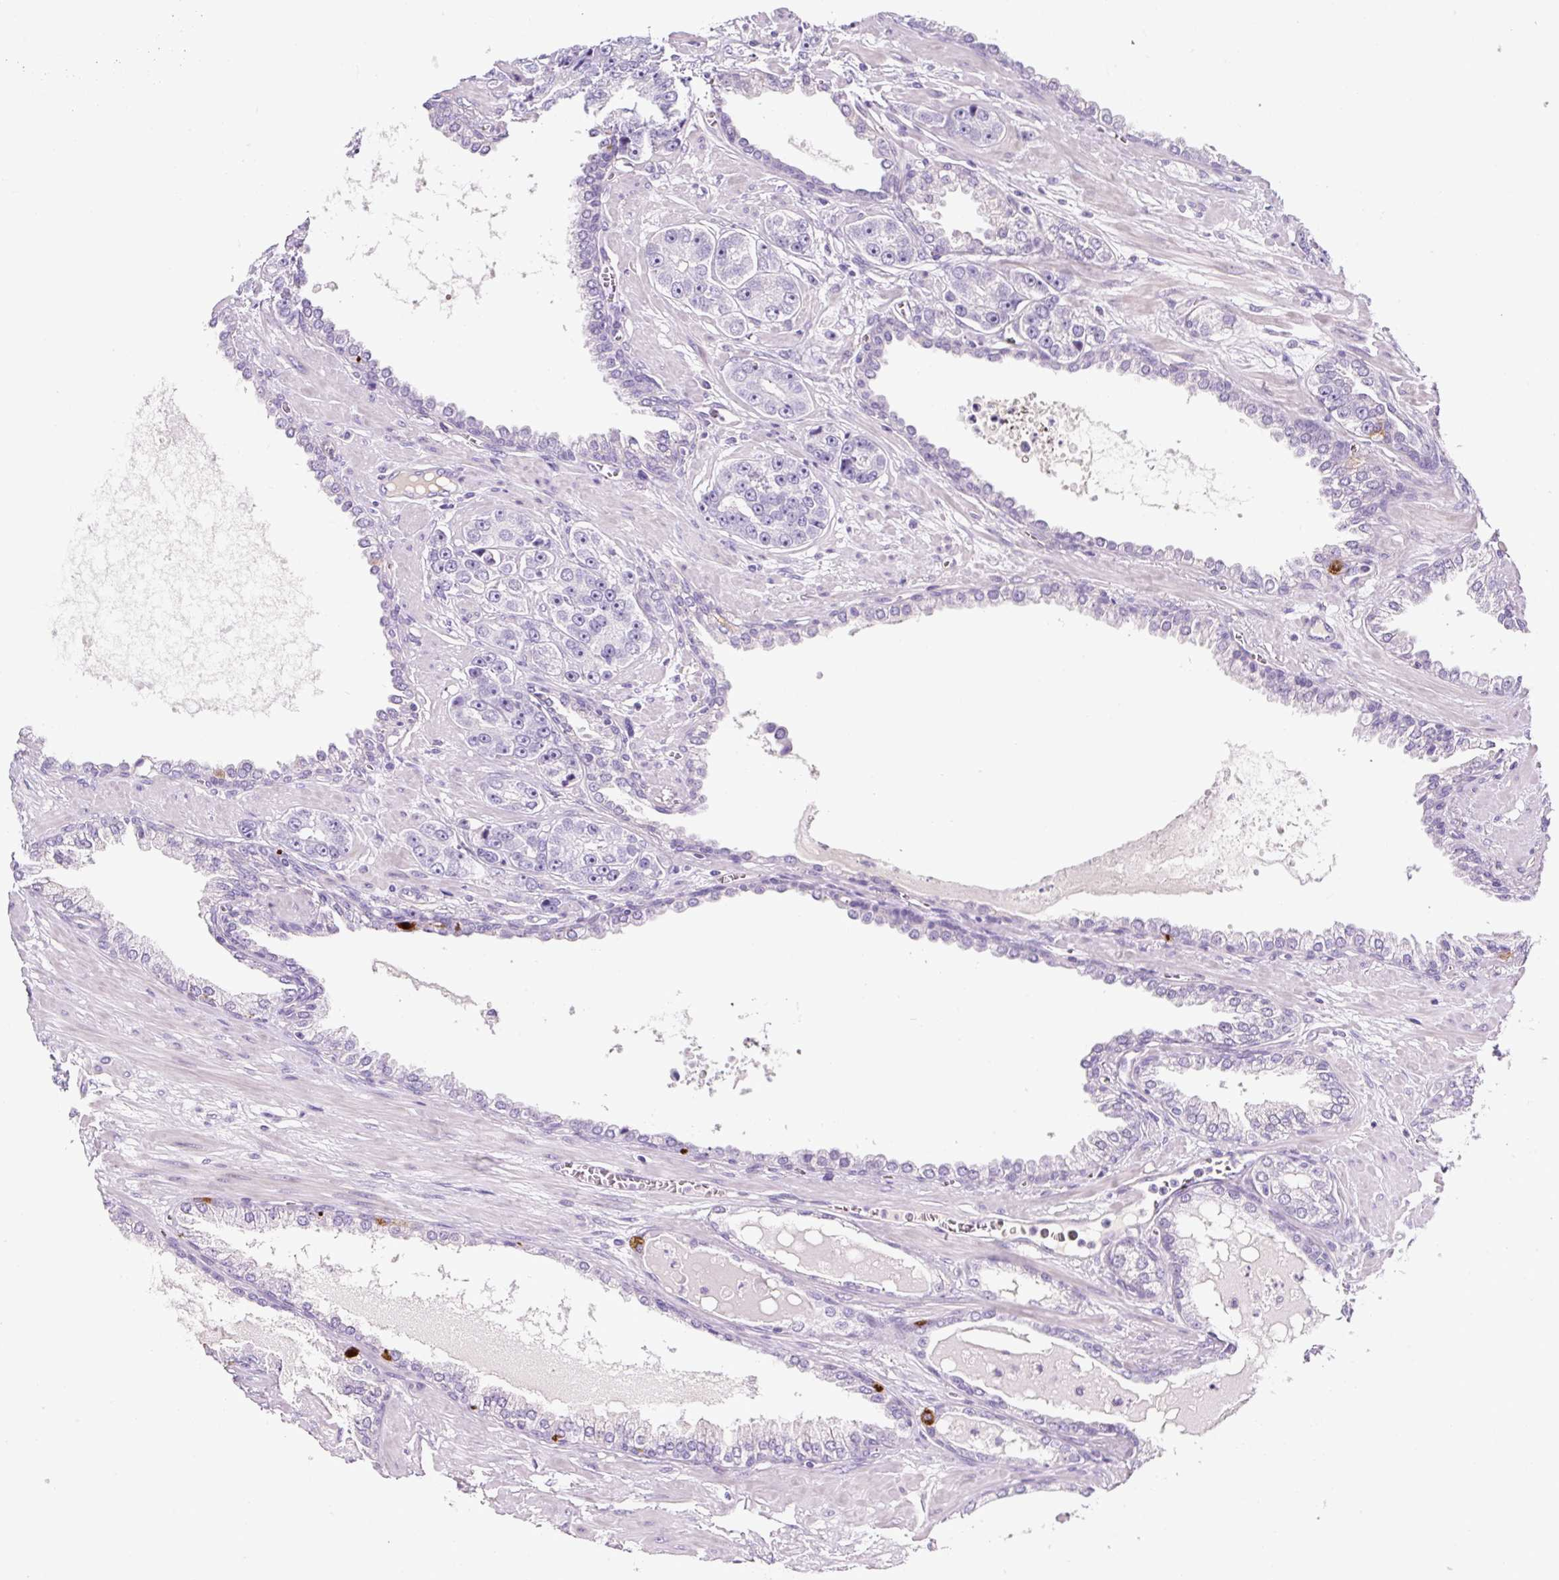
{"staining": {"intensity": "negative", "quantity": "none", "location": "none"}, "tissue": "prostate cancer", "cell_type": "Tumor cells", "image_type": "cancer", "snomed": [{"axis": "morphology", "description": "Adenocarcinoma, High grade"}, {"axis": "topography", "description": "Prostate"}], "caption": "DAB immunohistochemical staining of prostate cancer (high-grade adenocarcinoma) displays no significant positivity in tumor cells.", "gene": "OR14A2", "patient": {"sex": "male", "age": 71}}